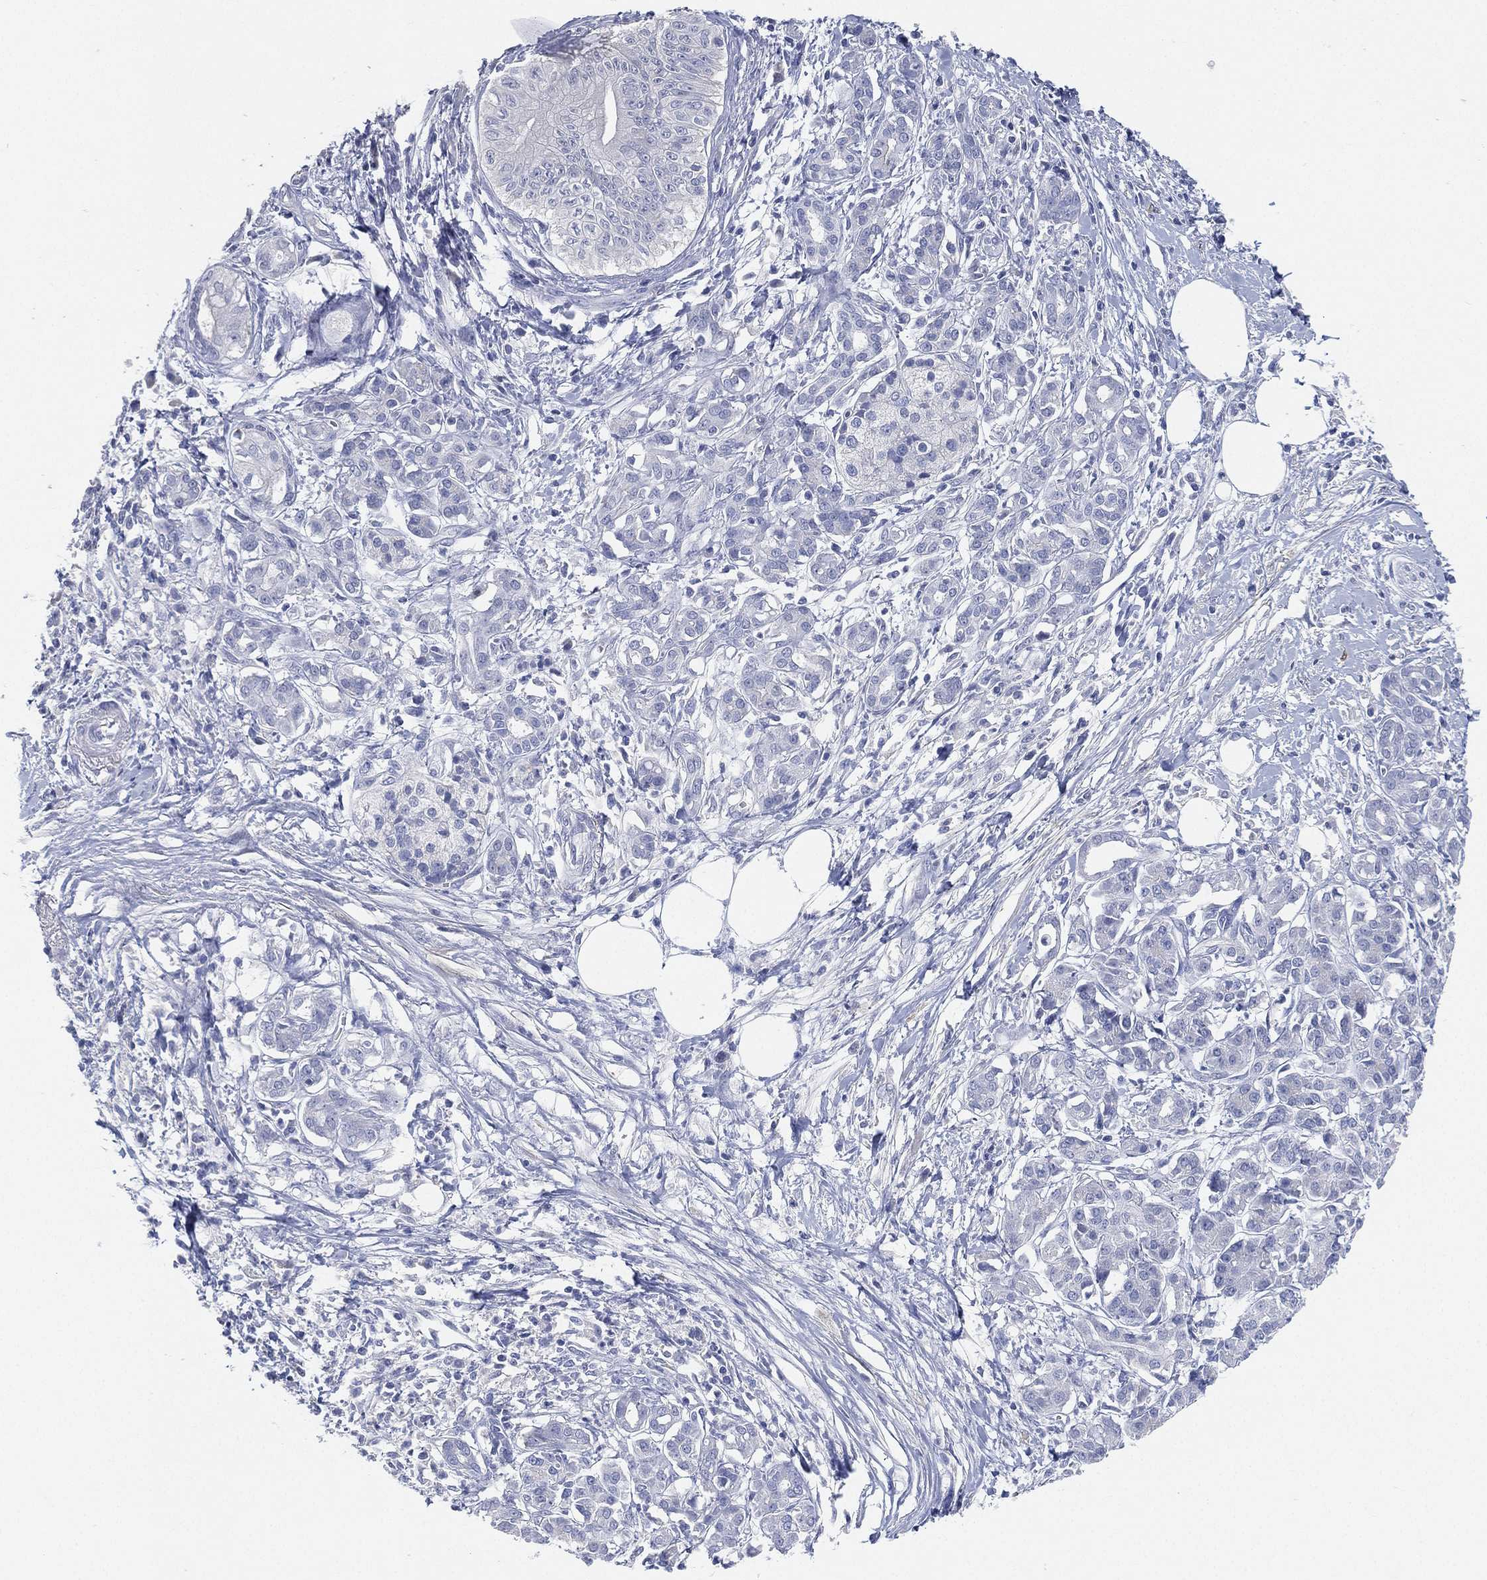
{"staining": {"intensity": "negative", "quantity": "none", "location": "none"}, "tissue": "pancreatic cancer", "cell_type": "Tumor cells", "image_type": "cancer", "snomed": [{"axis": "morphology", "description": "Adenocarcinoma, NOS"}, {"axis": "topography", "description": "Pancreas"}], "caption": "DAB immunohistochemical staining of pancreatic cancer (adenocarcinoma) reveals no significant expression in tumor cells.", "gene": "FAM187B", "patient": {"sex": "male", "age": 72}}